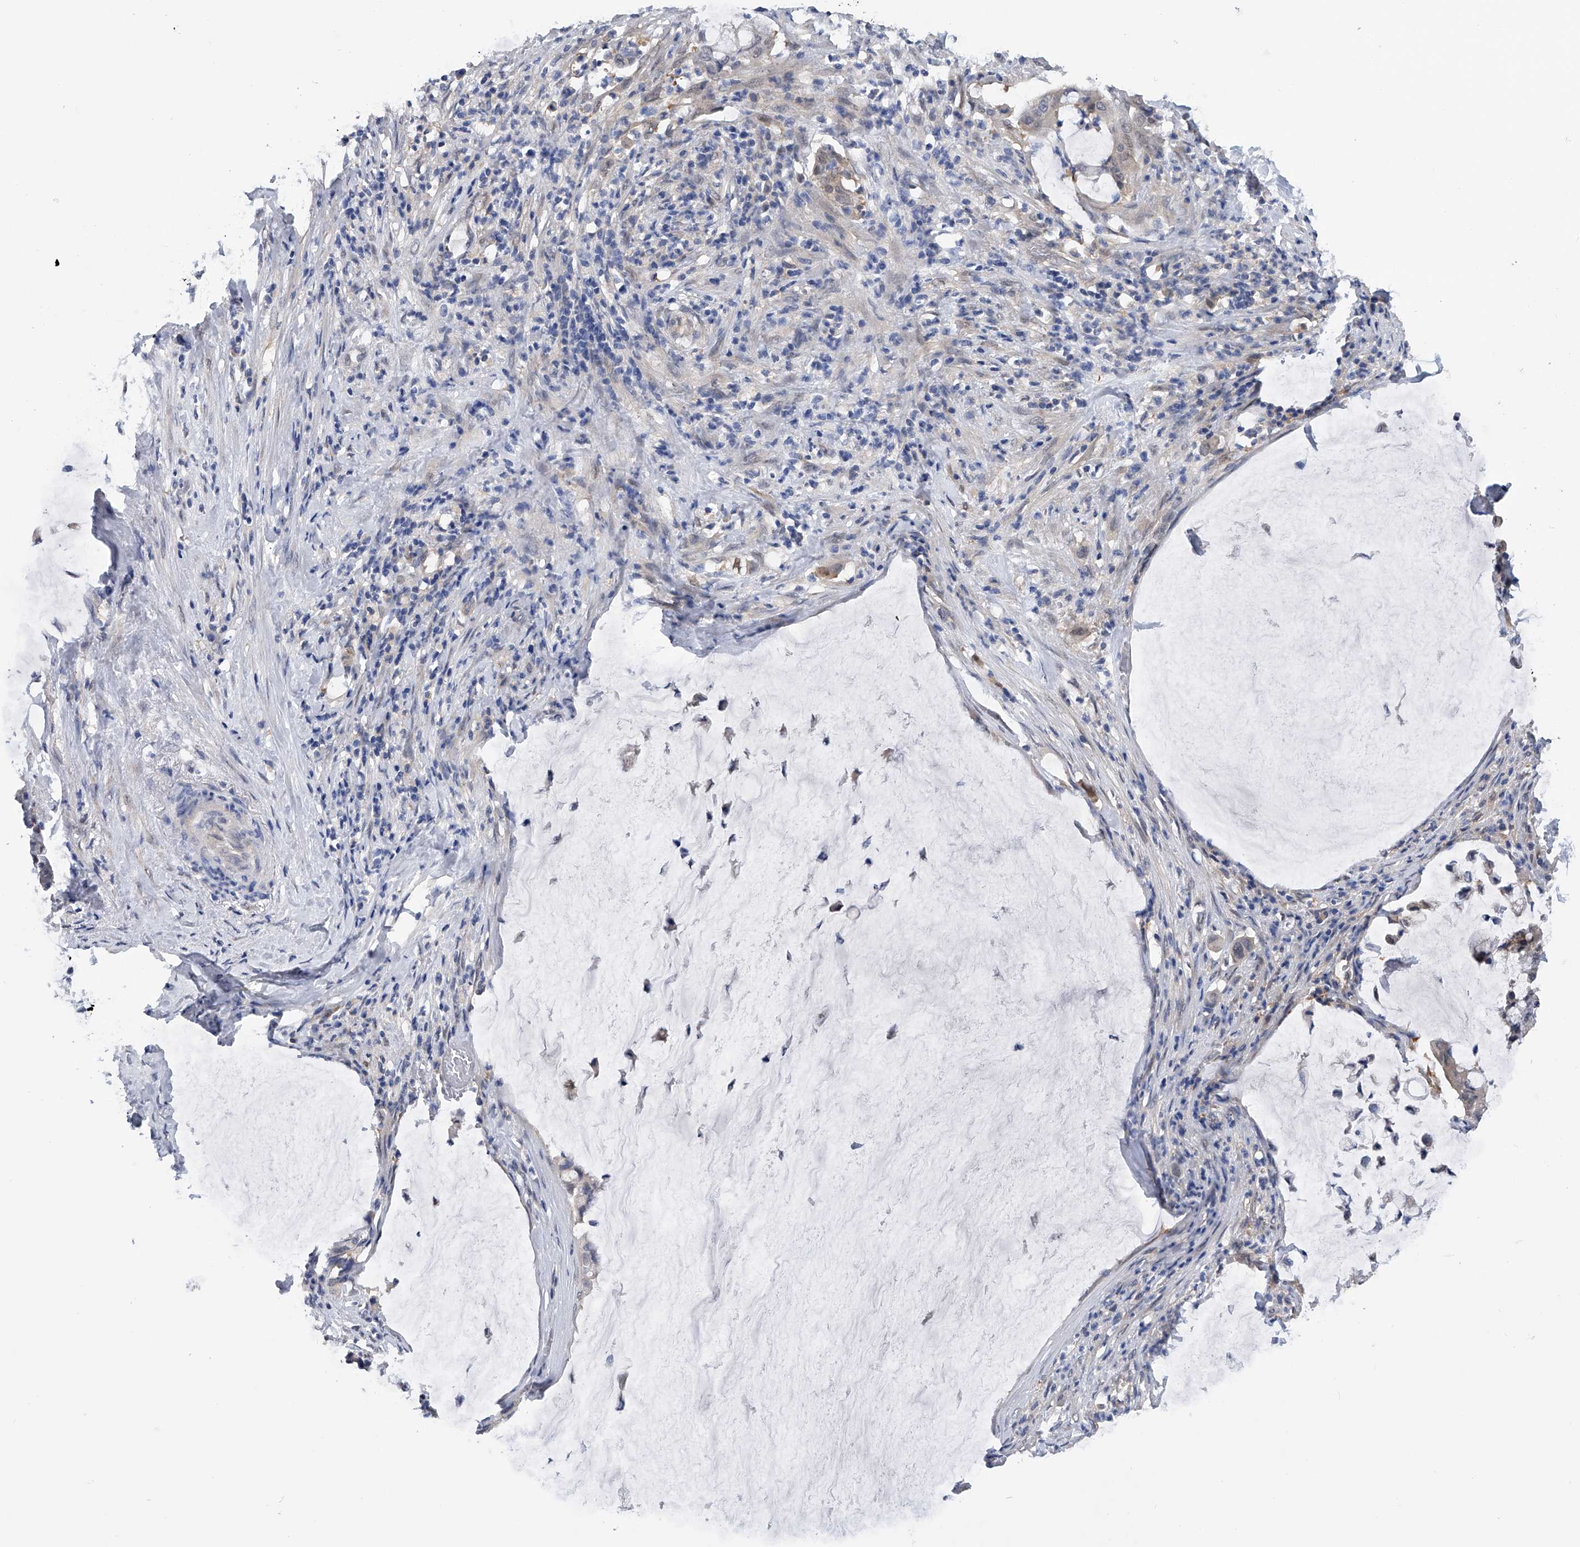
{"staining": {"intensity": "negative", "quantity": "none", "location": "none"}, "tissue": "pancreatic cancer", "cell_type": "Tumor cells", "image_type": "cancer", "snomed": [{"axis": "morphology", "description": "Adenocarcinoma, NOS"}, {"axis": "topography", "description": "Pancreas"}], "caption": "Pancreatic cancer was stained to show a protein in brown. There is no significant staining in tumor cells.", "gene": "PGM3", "patient": {"sex": "male", "age": 41}}